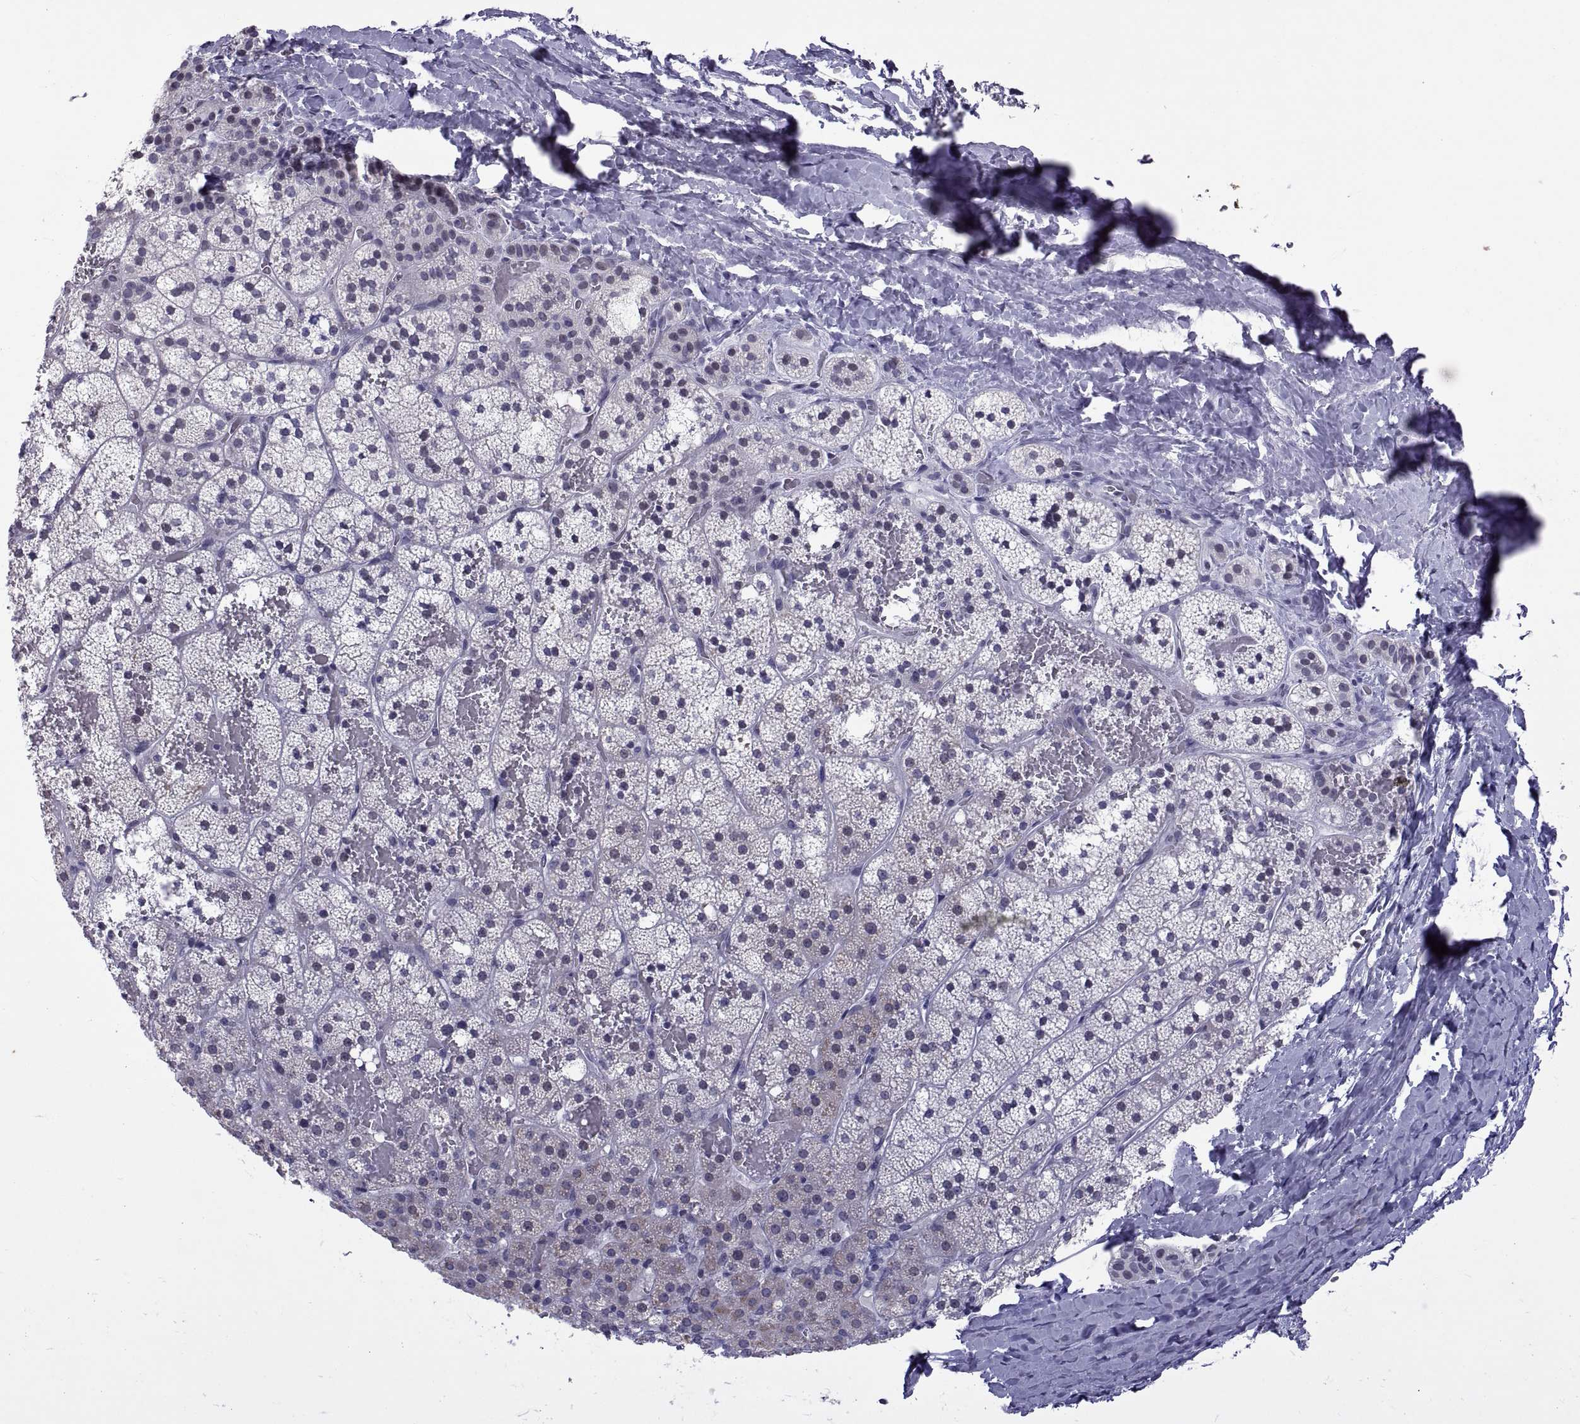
{"staining": {"intensity": "weak", "quantity": "<25%", "location": "cytoplasmic/membranous"}, "tissue": "adrenal gland", "cell_type": "Glandular cells", "image_type": "normal", "snomed": [{"axis": "morphology", "description": "Normal tissue, NOS"}, {"axis": "topography", "description": "Adrenal gland"}], "caption": "The micrograph reveals no staining of glandular cells in benign adrenal gland.", "gene": "KRT77", "patient": {"sex": "male", "age": 53}}